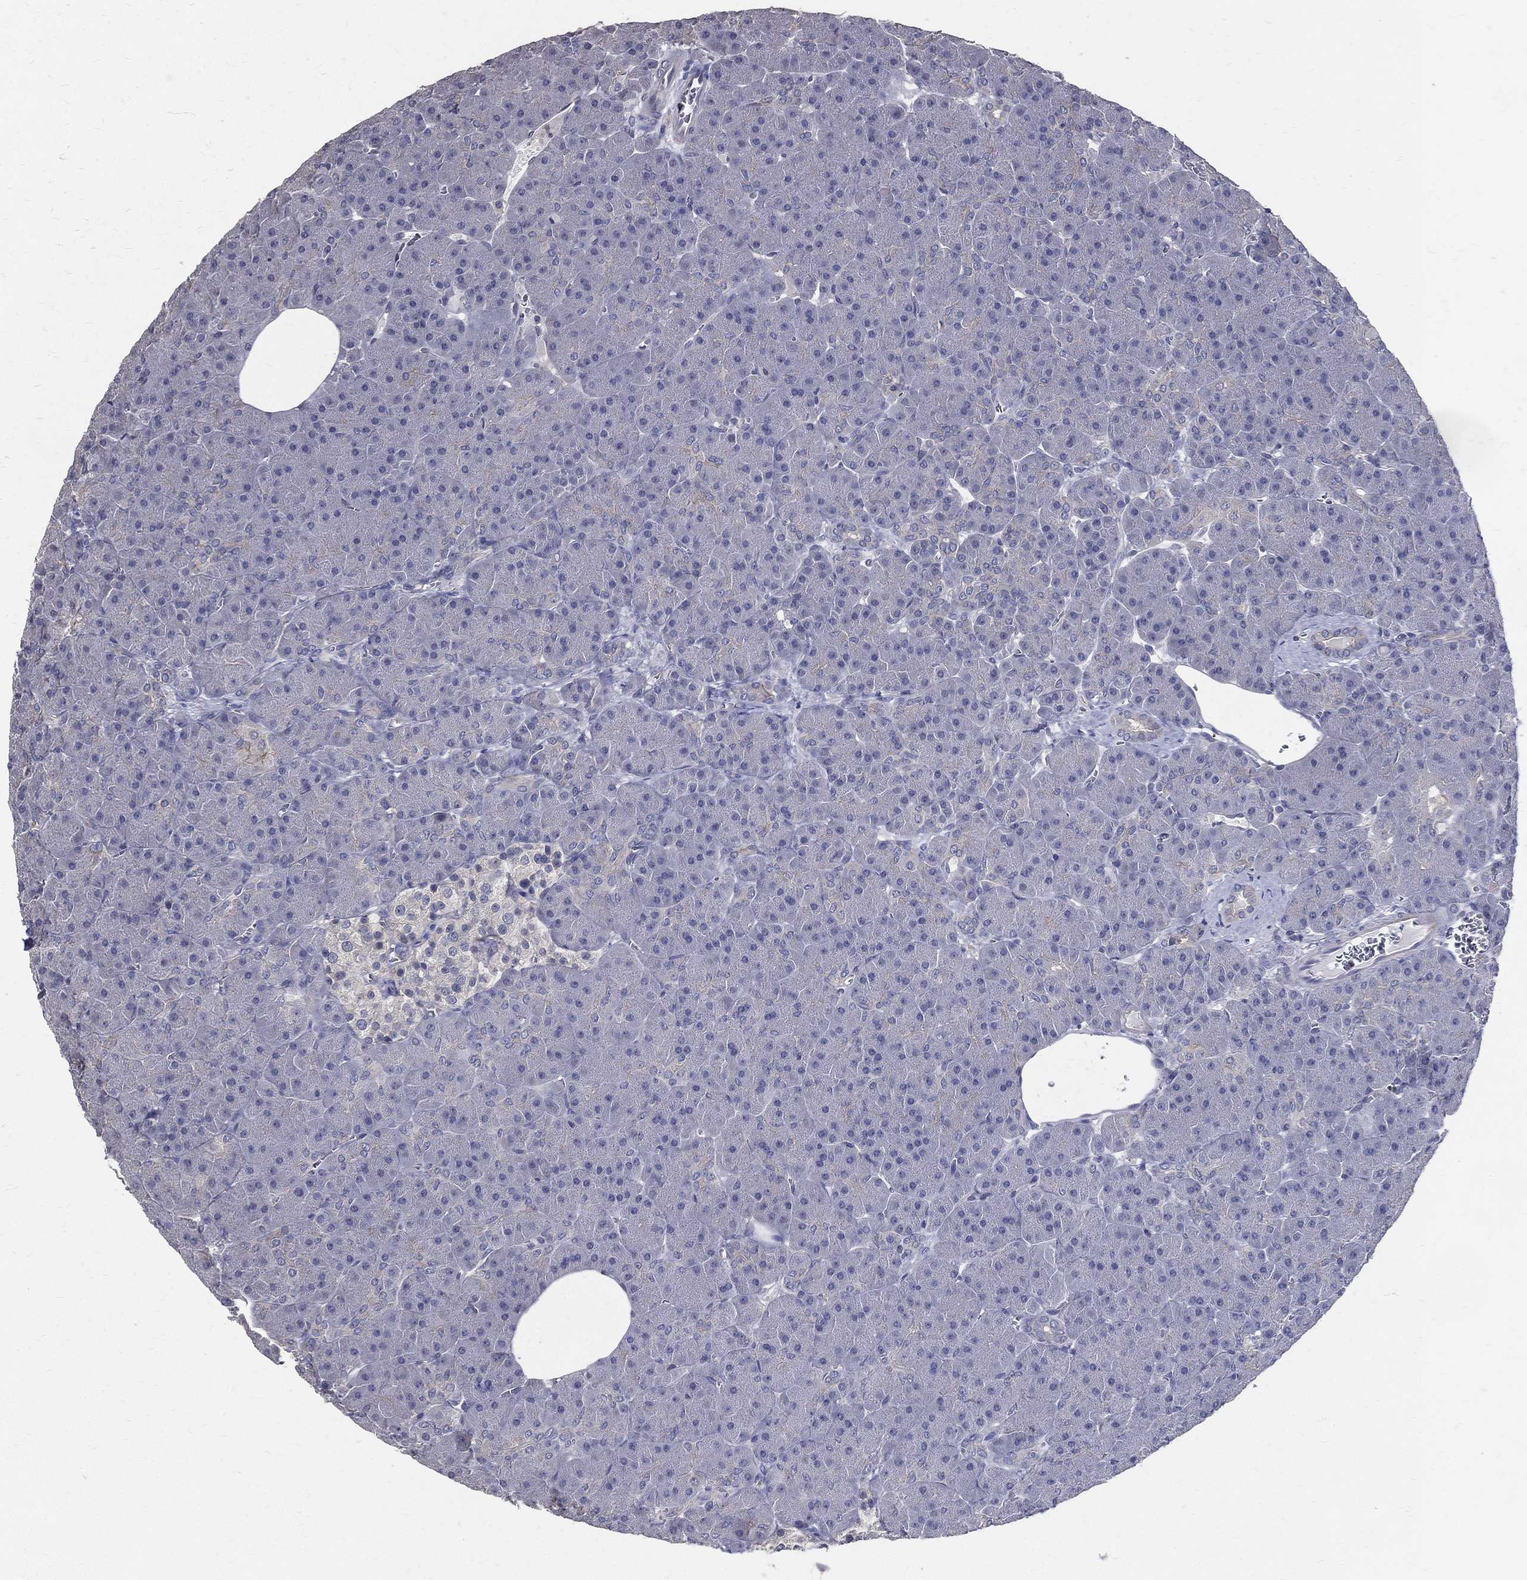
{"staining": {"intensity": "negative", "quantity": "none", "location": "none"}, "tissue": "pancreas", "cell_type": "Exocrine glandular cells", "image_type": "normal", "snomed": [{"axis": "morphology", "description": "Normal tissue, NOS"}, {"axis": "topography", "description": "Pancreas"}], "caption": "DAB immunohistochemical staining of unremarkable human pancreas shows no significant positivity in exocrine glandular cells. (DAB immunohistochemistry (IHC) visualized using brightfield microscopy, high magnification).", "gene": "SERPINB2", "patient": {"sex": "male", "age": 61}}